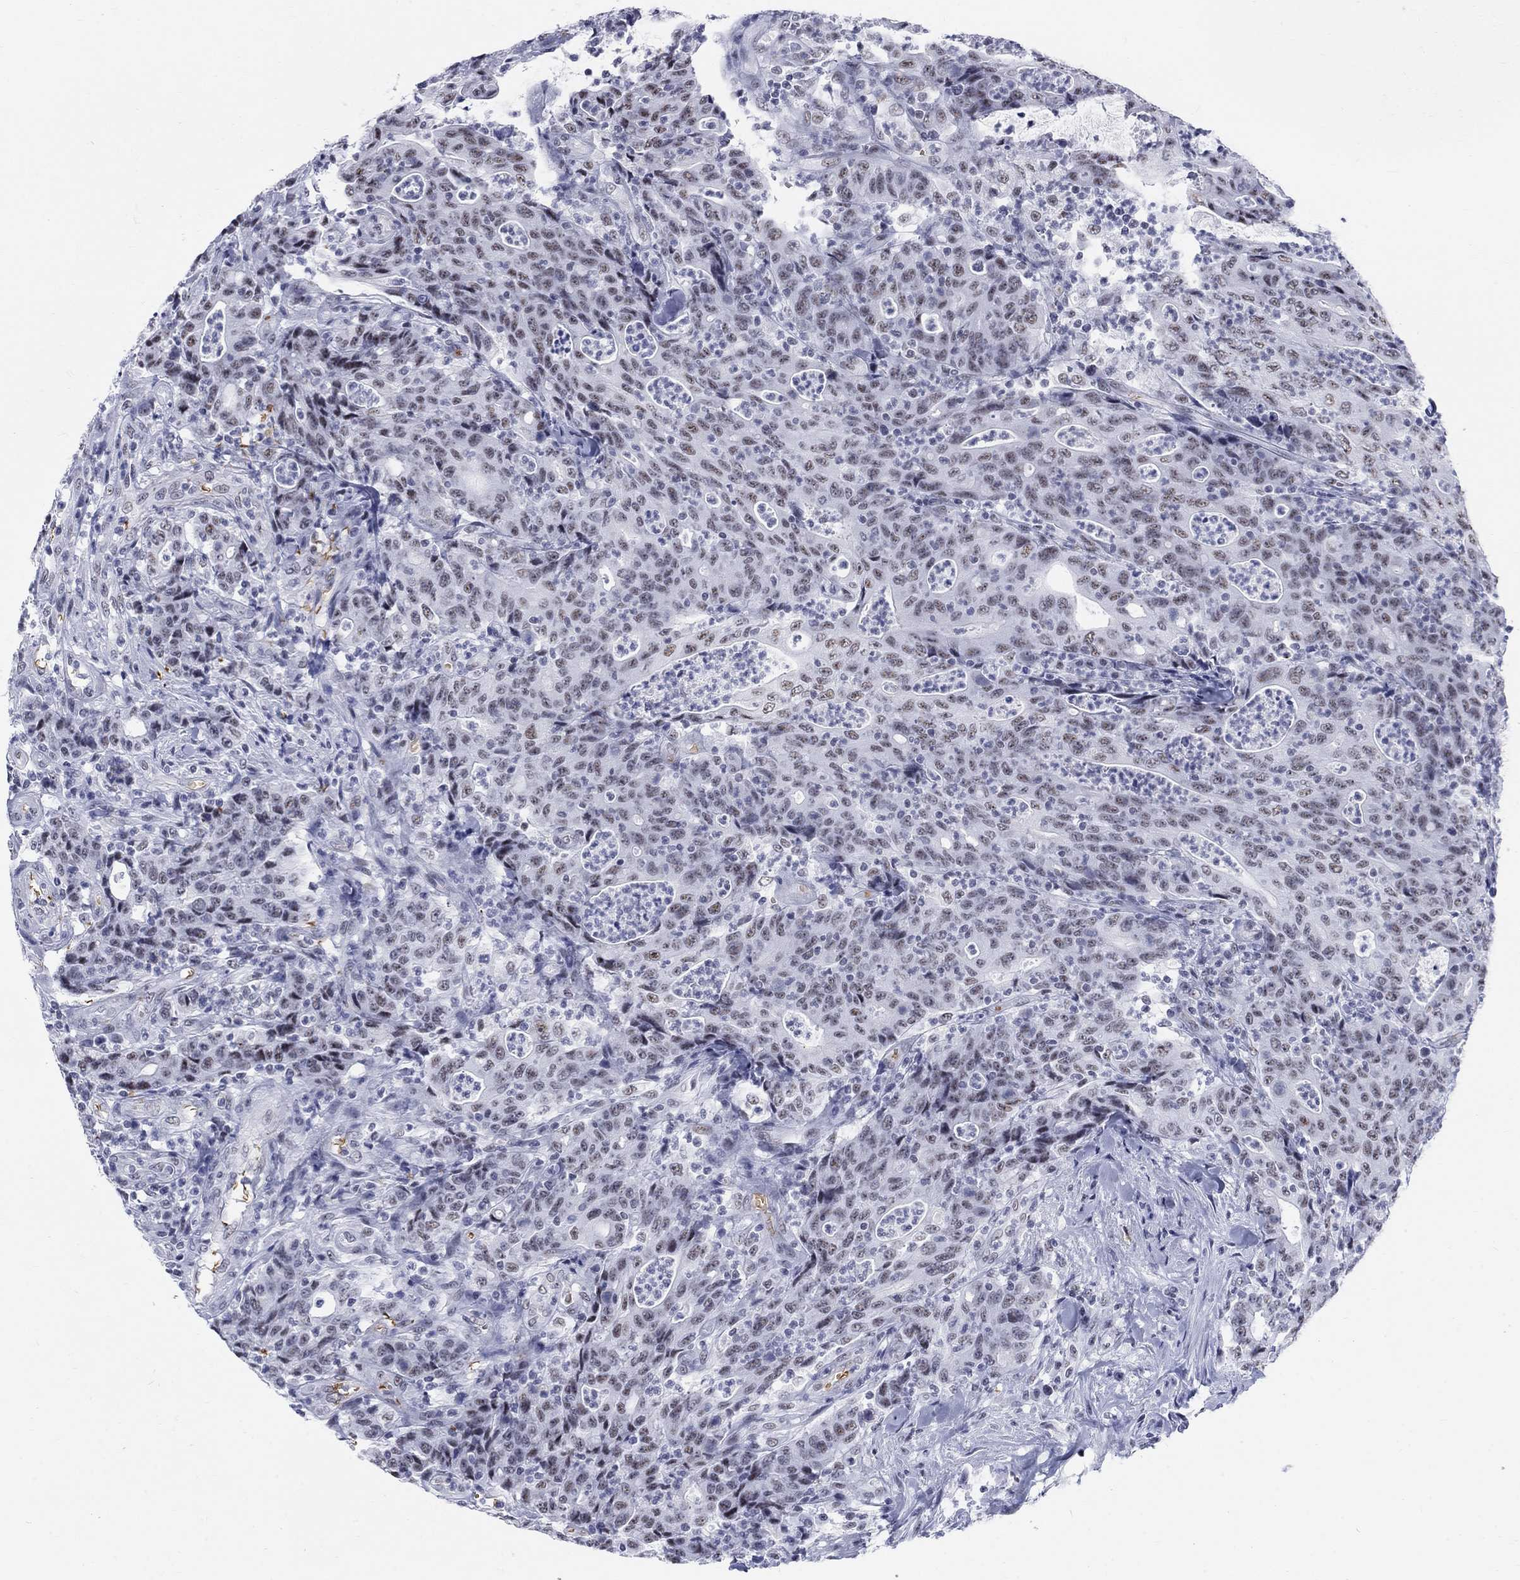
{"staining": {"intensity": "weak", "quantity": "25%-75%", "location": "nuclear"}, "tissue": "colorectal cancer", "cell_type": "Tumor cells", "image_type": "cancer", "snomed": [{"axis": "morphology", "description": "Adenocarcinoma, NOS"}, {"axis": "topography", "description": "Colon"}], "caption": "A low amount of weak nuclear positivity is identified in about 25%-75% of tumor cells in colorectal adenocarcinoma tissue.", "gene": "DMTN", "patient": {"sex": "male", "age": 70}}